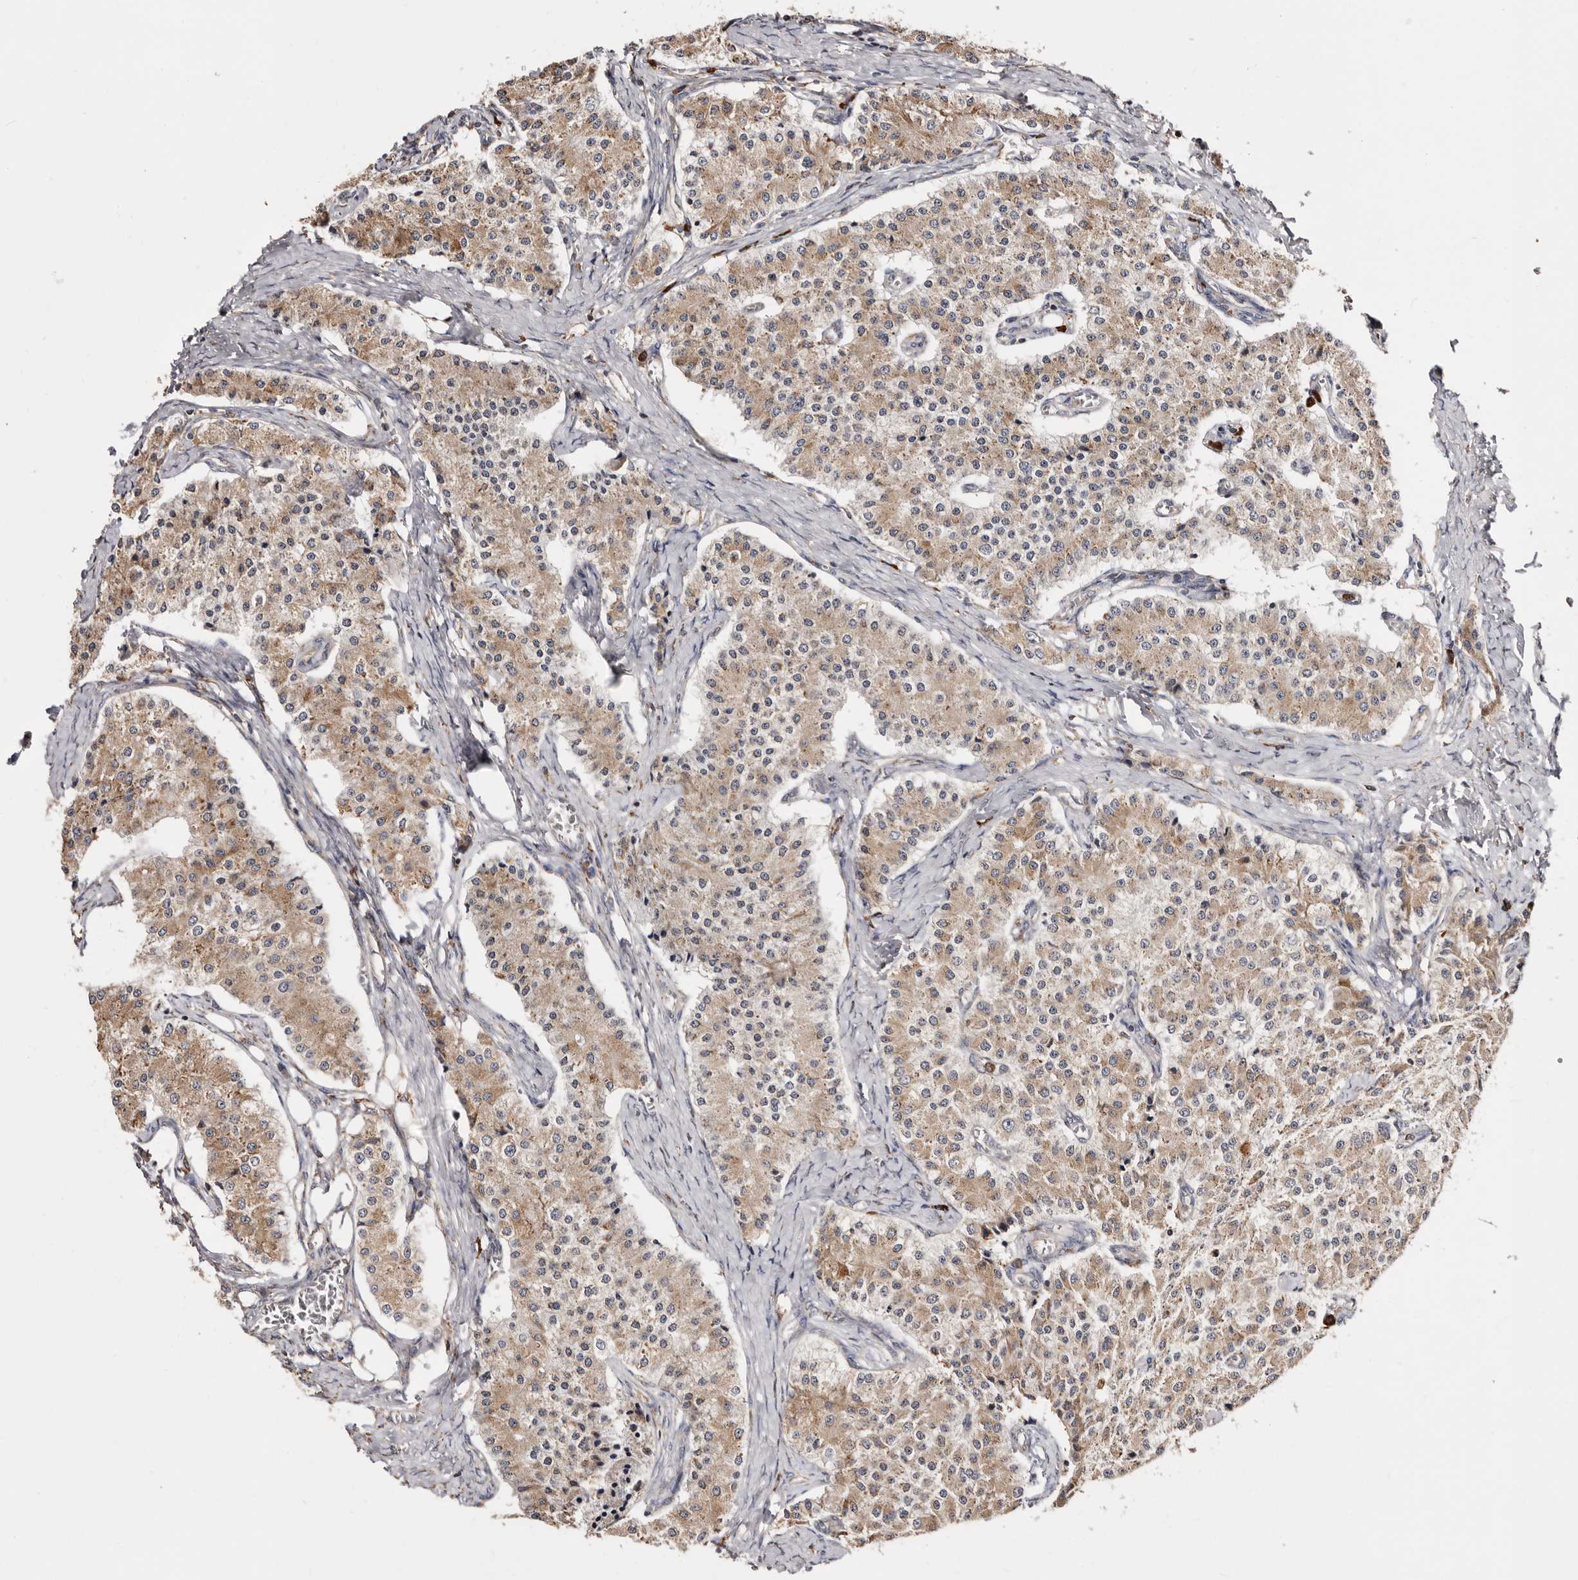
{"staining": {"intensity": "moderate", "quantity": ">75%", "location": "cytoplasmic/membranous"}, "tissue": "carcinoid", "cell_type": "Tumor cells", "image_type": "cancer", "snomed": [{"axis": "morphology", "description": "Carcinoid, malignant, NOS"}, {"axis": "topography", "description": "Colon"}], "caption": "Protein expression analysis of human carcinoid reveals moderate cytoplasmic/membranous positivity in about >75% of tumor cells.", "gene": "ACBD6", "patient": {"sex": "female", "age": 52}}